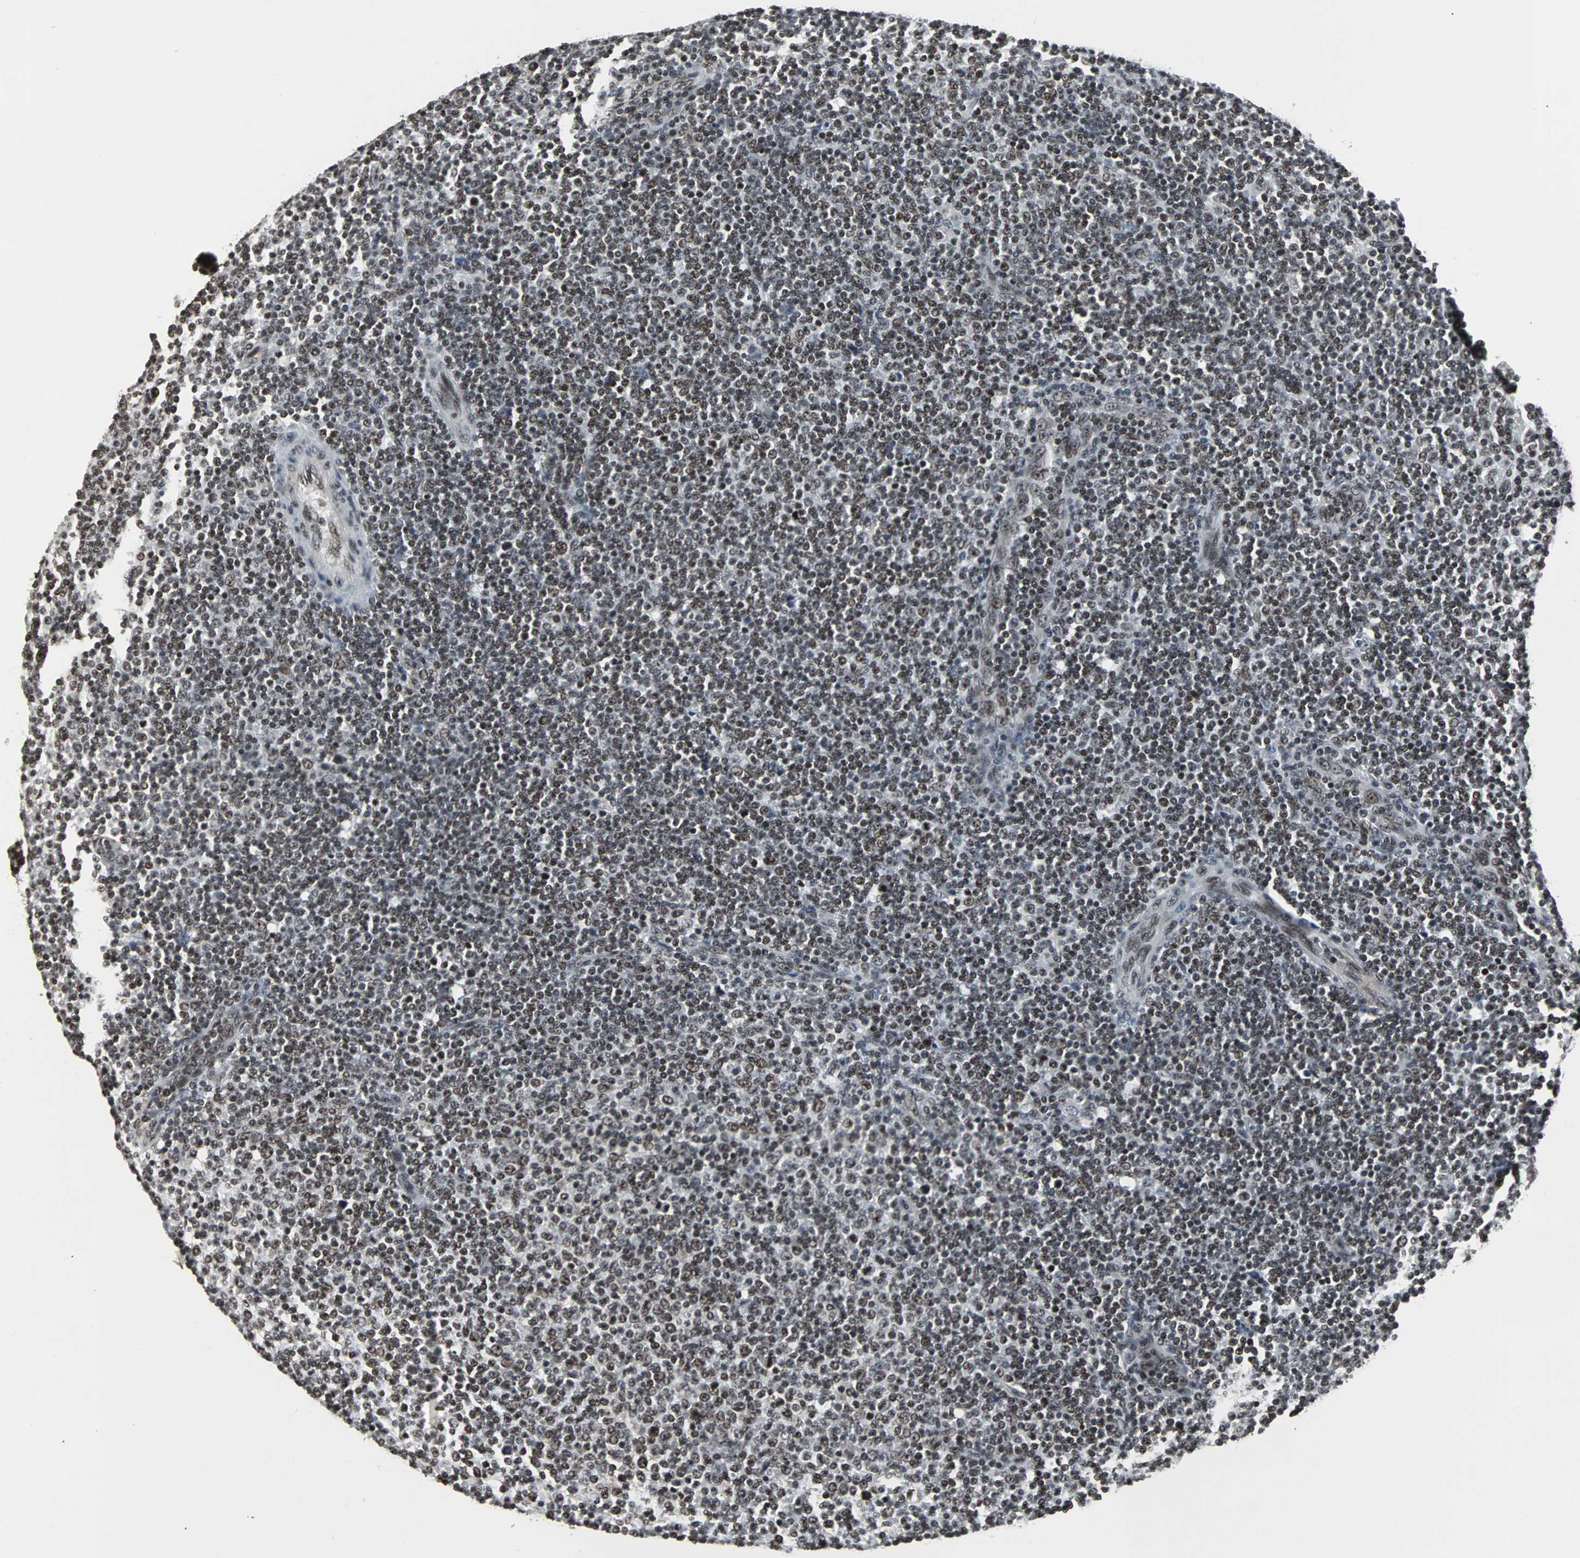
{"staining": {"intensity": "moderate", "quantity": ">75%", "location": "nuclear"}, "tissue": "lymphoma", "cell_type": "Tumor cells", "image_type": "cancer", "snomed": [{"axis": "morphology", "description": "Malignant lymphoma, non-Hodgkin's type, Low grade"}, {"axis": "topography", "description": "Lymph node"}], "caption": "An image of human malignant lymphoma, non-Hodgkin's type (low-grade) stained for a protein exhibits moderate nuclear brown staining in tumor cells.", "gene": "PNKP", "patient": {"sex": "male", "age": 70}}